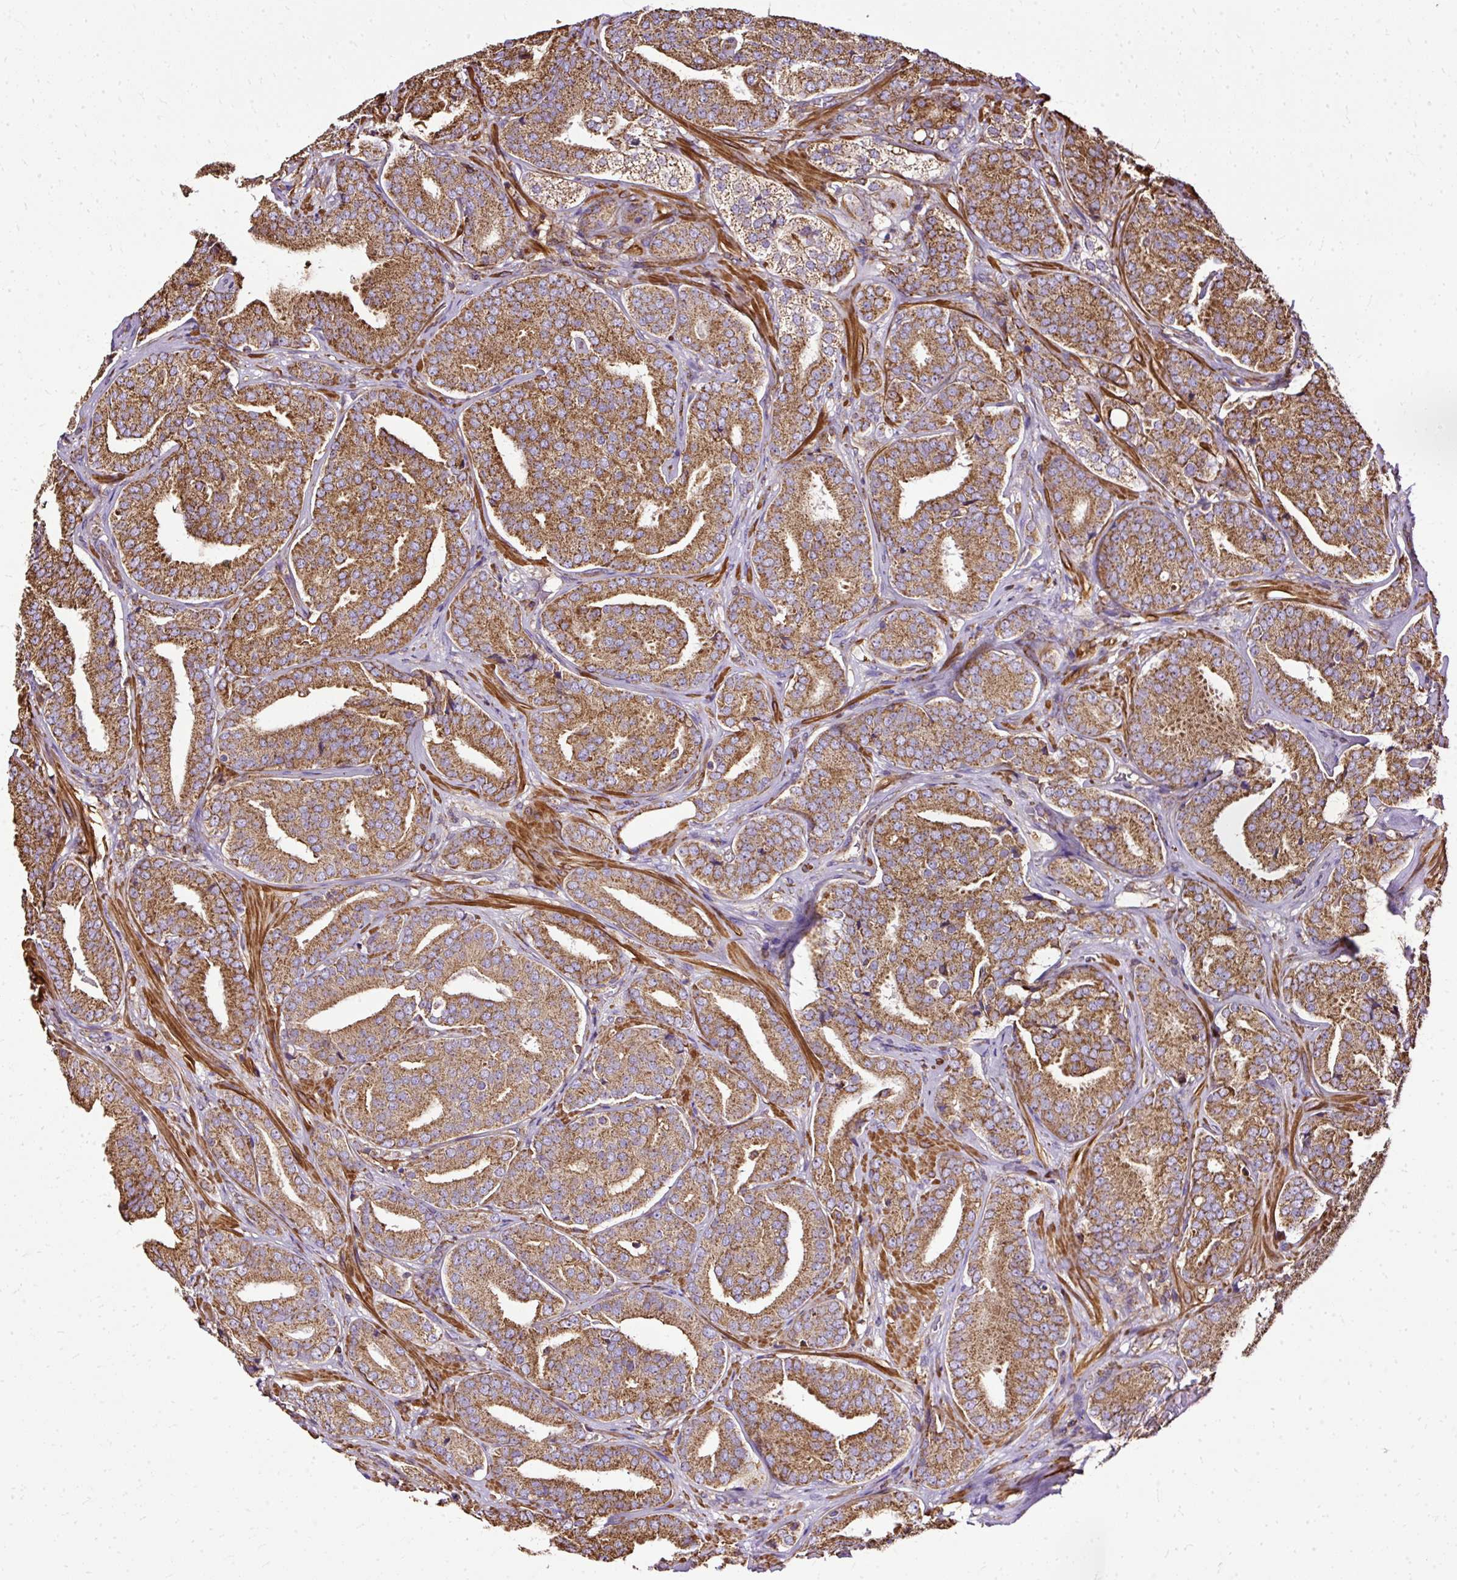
{"staining": {"intensity": "moderate", "quantity": ">75%", "location": "cytoplasmic/membranous"}, "tissue": "prostate cancer", "cell_type": "Tumor cells", "image_type": "cancer", "snomed": [{"axis": "morphology", "description": "Adenocarcinoma, High grade"}, {"axis": "topography", "description": "Prostate"}], "caption": "IHC image of human prostate adenocarcinoma (high-grade) stained for a protein (brown), which reveals medium levels of moderate cytoplasmic/membranous positivity in approximately >75% of tumor cells.", "gene": "KLHL11", "patient": {"sex": "male", "age": 63}}